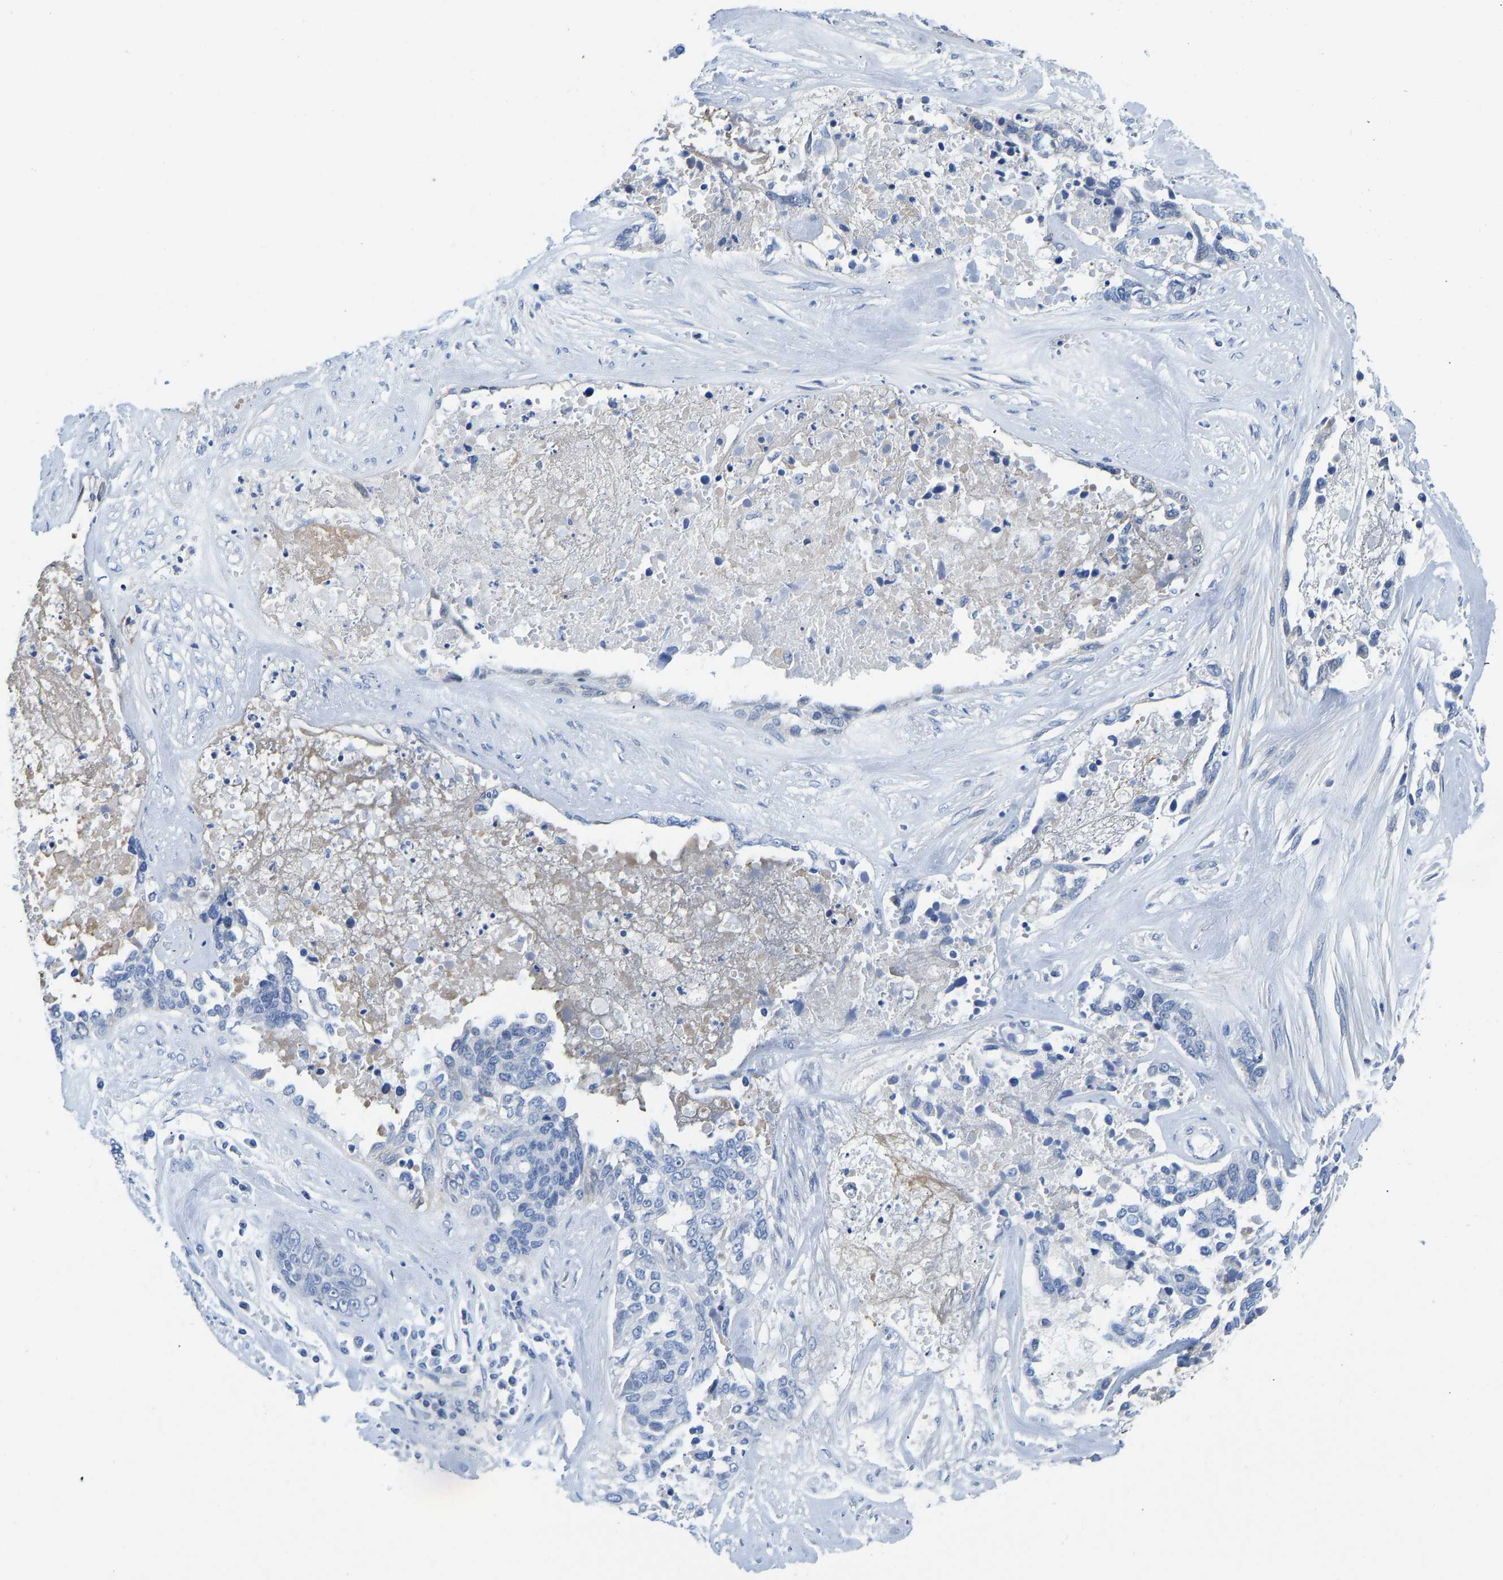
{"staining": {"intensity": "negative", "quantity": "none", "location": "none"}, "tissue": "ovarian cancer", "cell_type": "Tumor cells", "image_type": "cancer", "snomed": [{"axis": "morphology", "description": "Cystadenocarcinoma, serous, NOS"}, {"axis": "topography", "description": "Ovary"}], "caption": "Ovarian serous cystadenocarcinoma was stained to show a protein in brown. There is no significant expression in tumor cells.", "gene": "NKAIN3", "patient": {"sex": "female", "age": 44}}